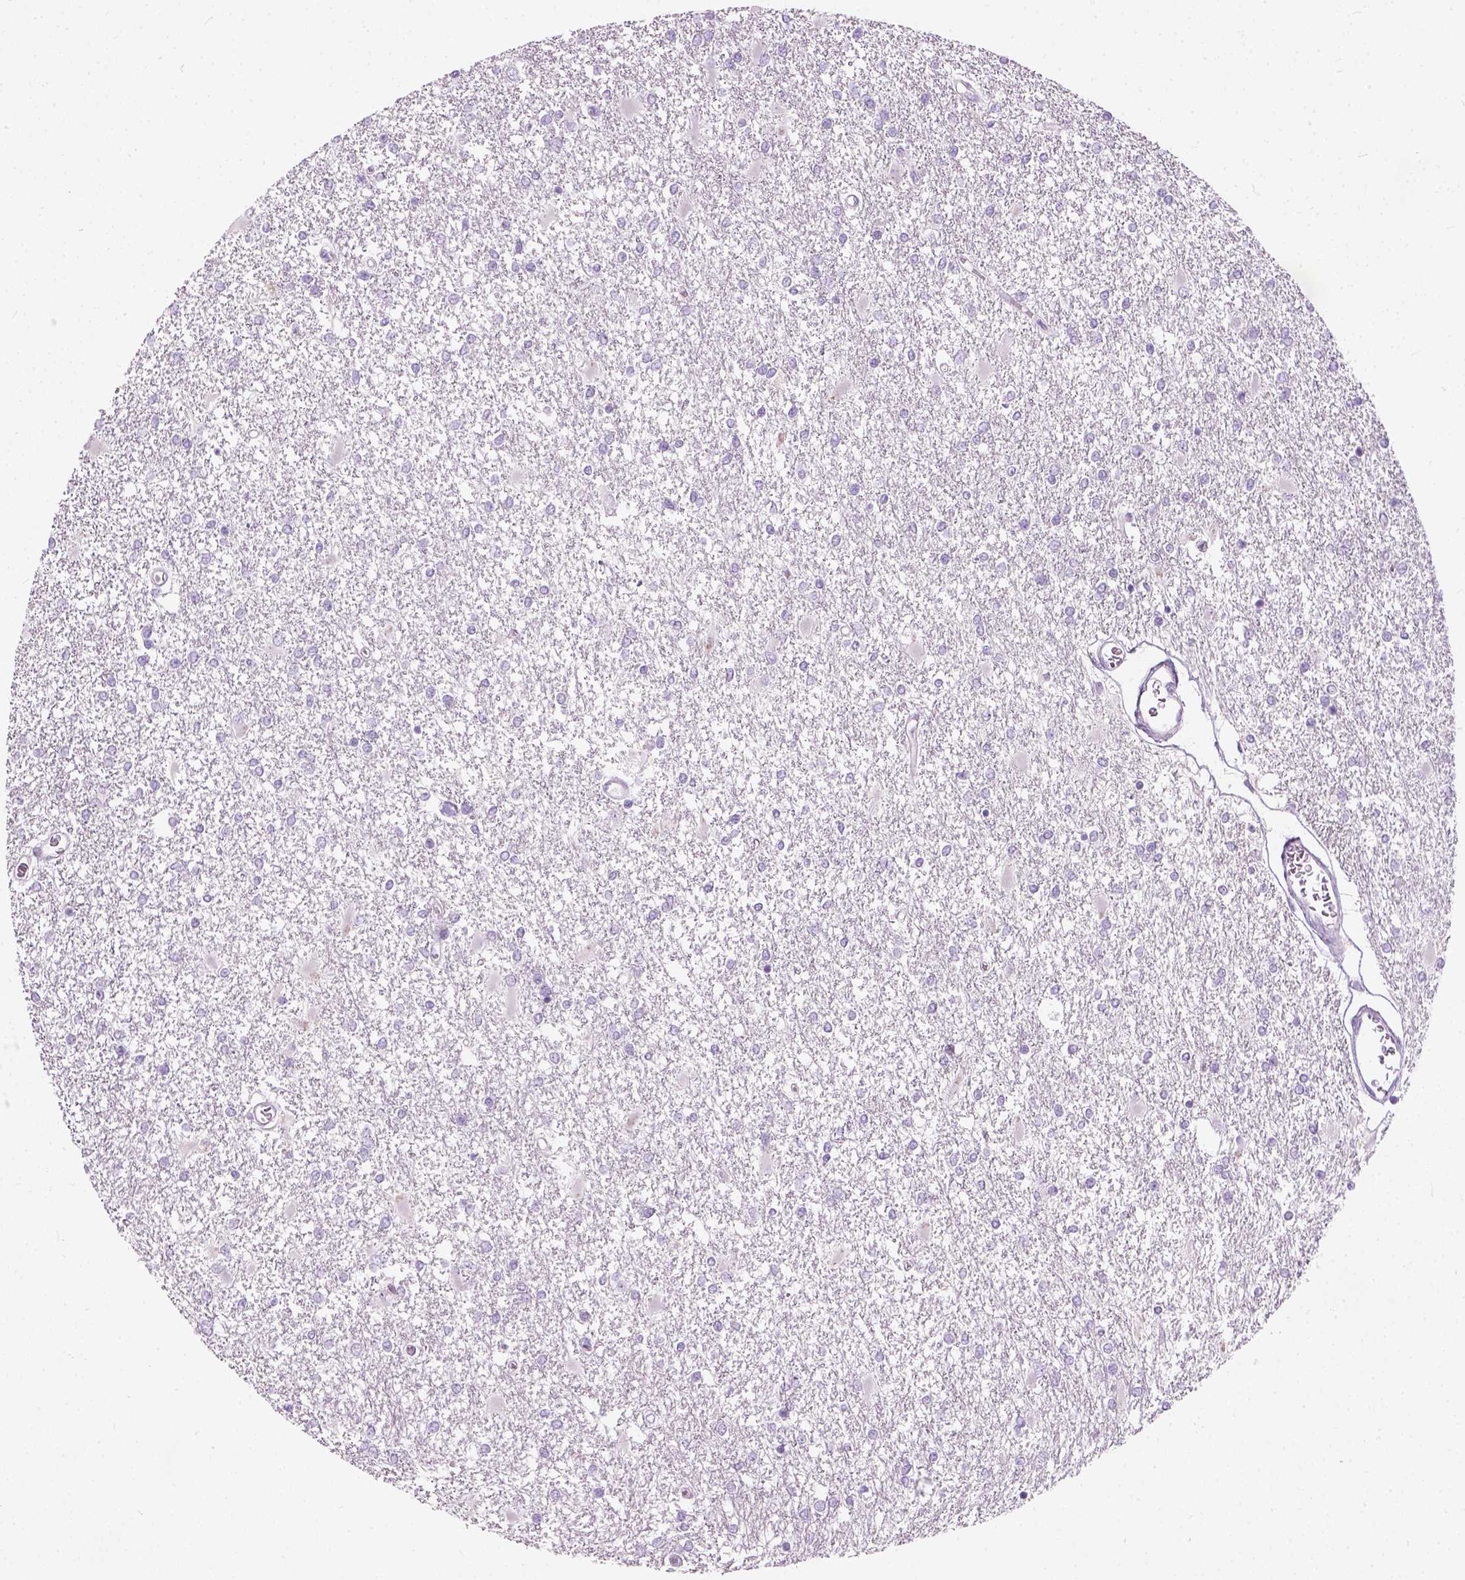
{"staining": {"intensity": "negative", "quantity": "none", "location": "none"}, "tissue": "glioma", "cell_type": "Tumor cells", "image_type": "cancer", "snomed": [{"axis": "morphology", "description": "Glioma, malignant, High grade"}, {"axis": "topography", "description": "Cerebral cortex"}], "caption": "Immunohistochemistry (IHC) image of human malignant high-grade glioma stained for a protein (brown), which exhibits no expression in tumor cells.", "gene": "TRIM72", "patient": {"sex": "male", "age": 79}}